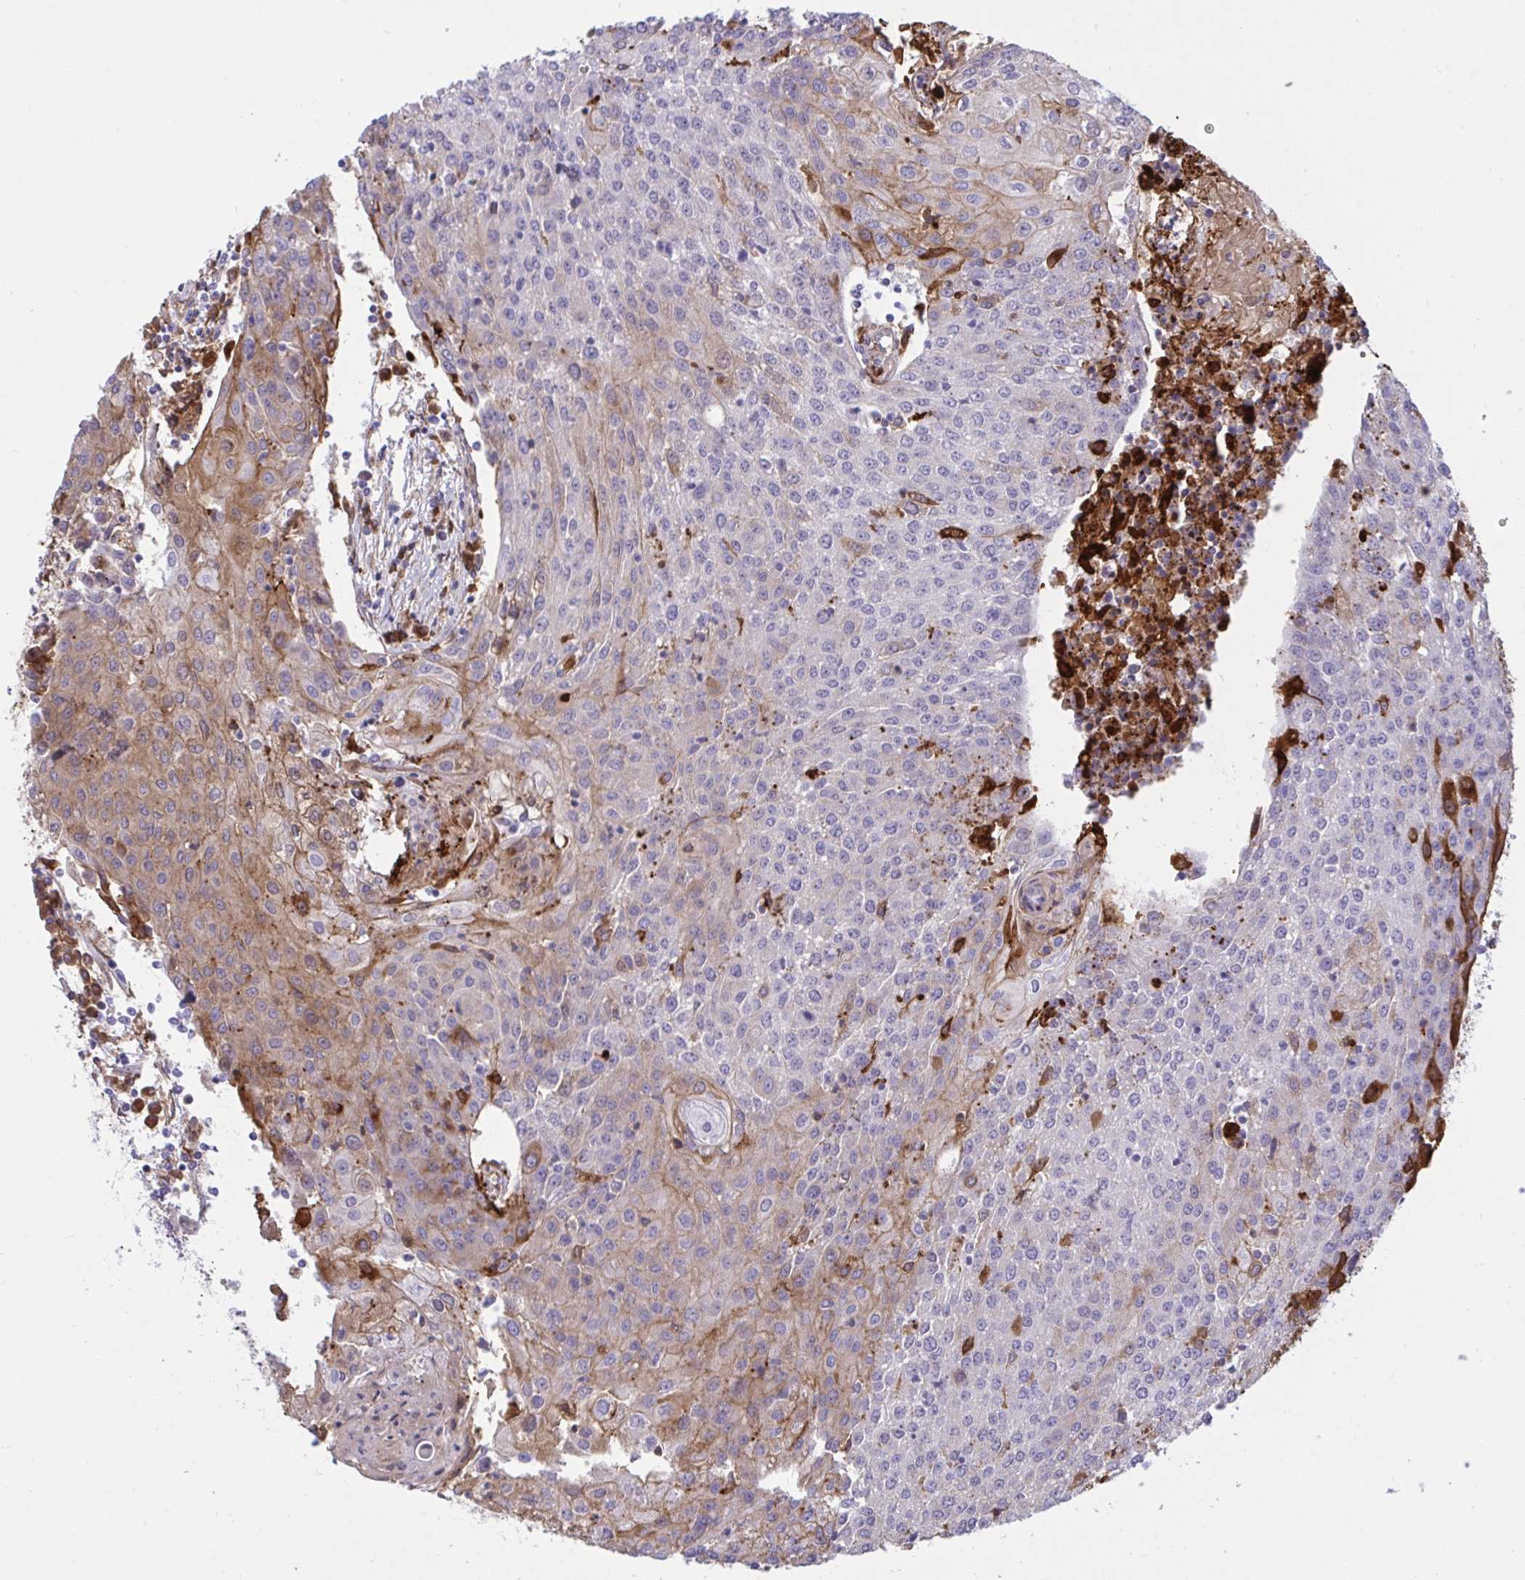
{"staining": {"intensity": "moderate", "quantity": "<25%", "location": "cytoplasmic/membranous"}, "tissue": "urothelial cancer", "cell_type": "Tumor cells", "image_type": "cancer", "snomed": [{"axis": "morphology", "description": "Urothelial carcinoma, High grade"}, {"axis": "topography", "description": "Urinary bladder"}], "caption": "The micrograph reveals staining of urothelial cancer, revealing moderate cytoplasmic/membranous protein positivity (brown color) within tumor cells.", "gene": "F2", "patient": {"sex": "female", "age": 85}}